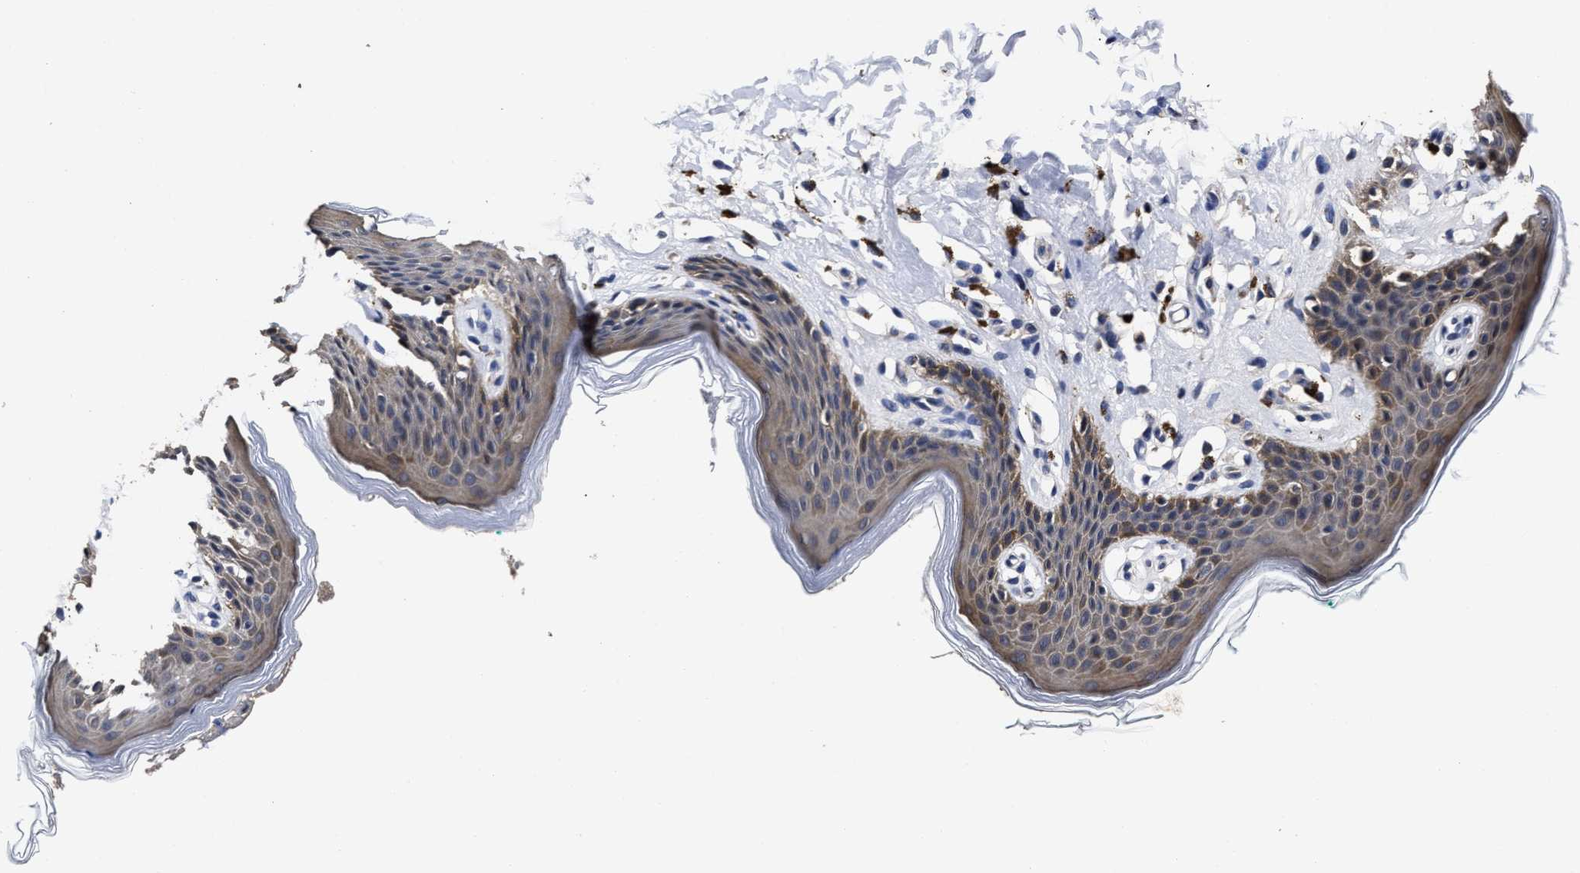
{"staining": {"intensity": "moderate", "quantity": "25%-75%", "location": "cytoplasmic/membranous"}, "tissue": "skin", "cell_type": "Epidermal cells", "image_type": "normal", "snomed": [{"axis": "morphology", "description": "Normal tissue, NOS"}, {"axis": "topography", "description": "Vulva"}], "caption": "Epidermal cells exhibit moderate cytoplasmic/membranous expression in about 25%-75% of cells in unremarkable skin.", "gene": "SOCS5", "patient": {"sex": "female", "age": 66}}